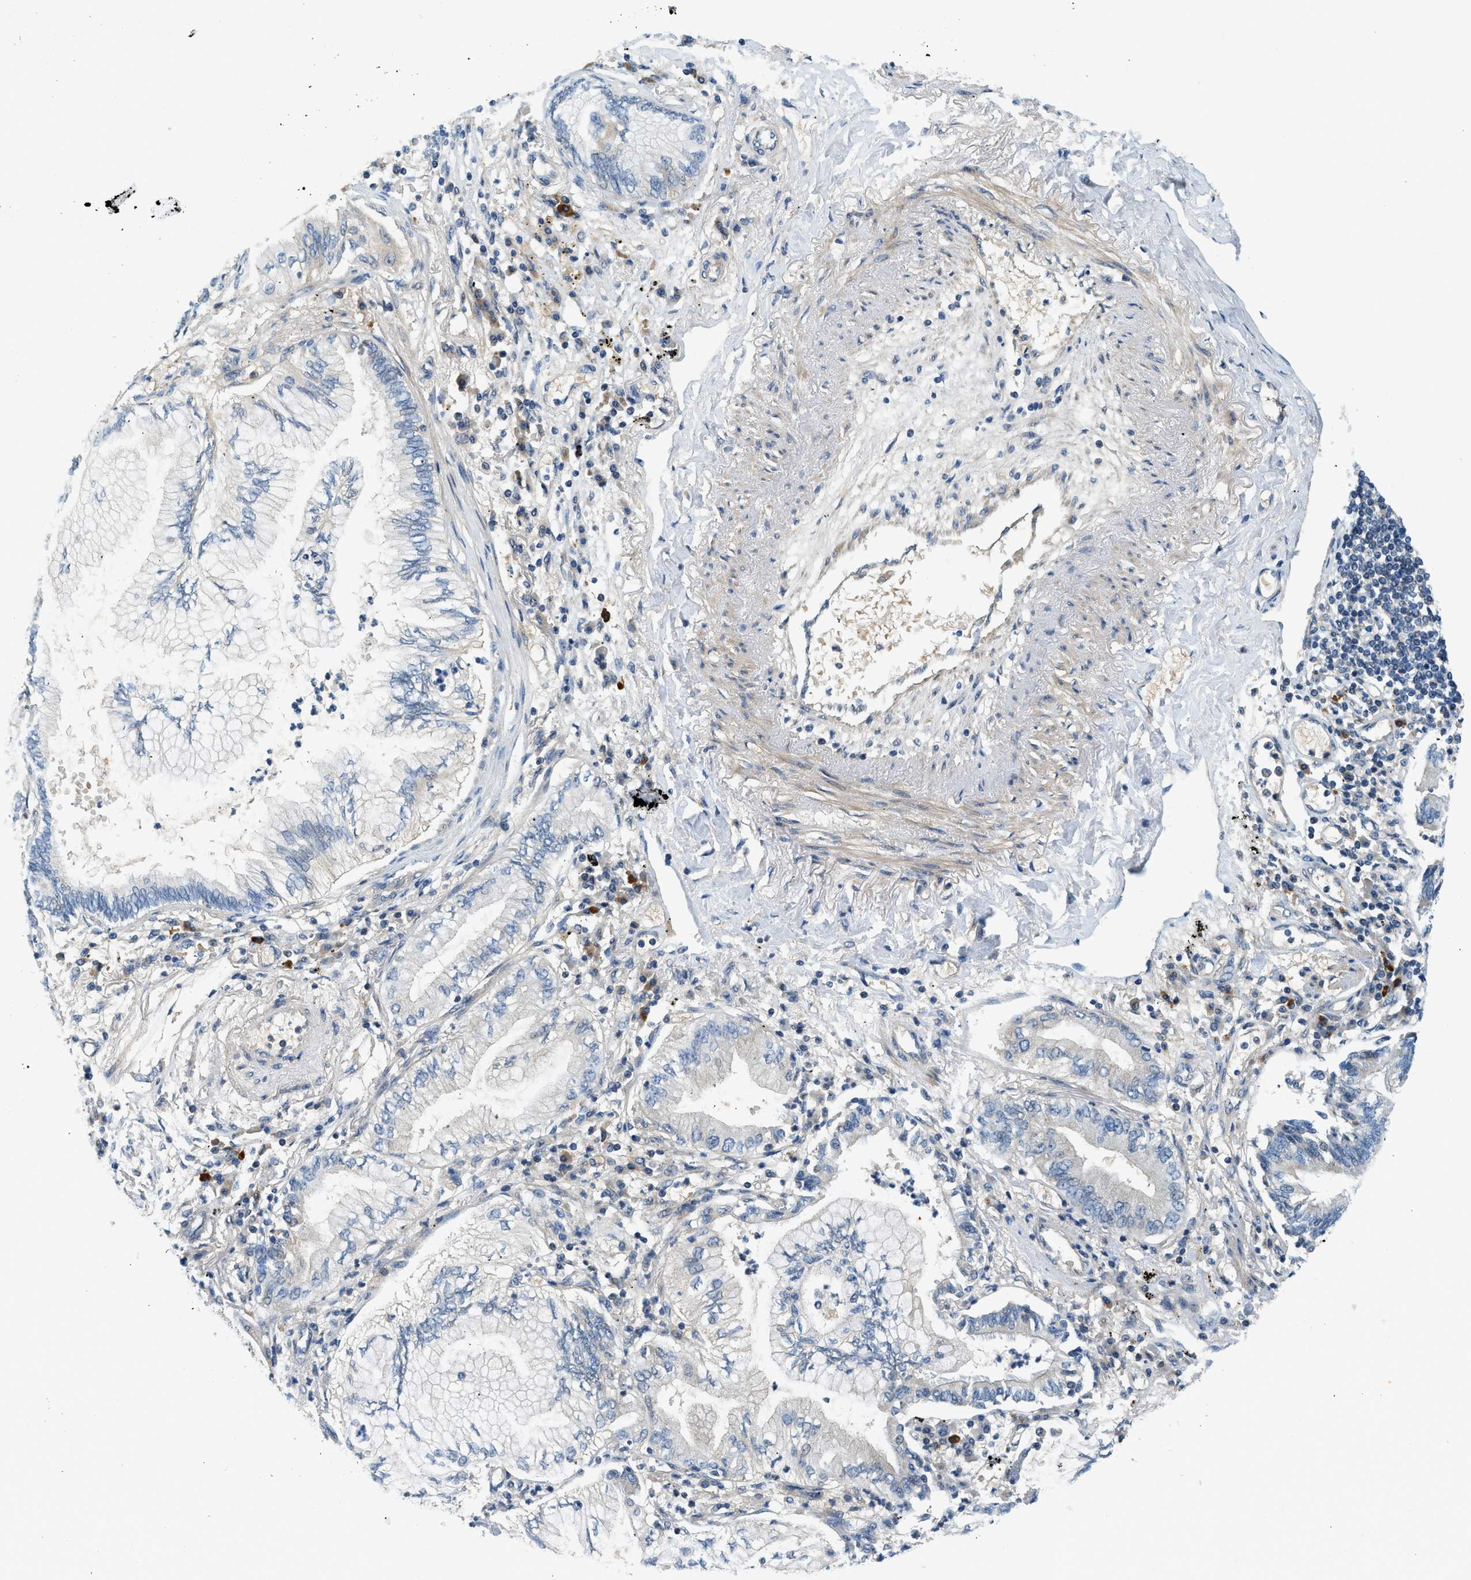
{"staining": {"intensity": "negative", "quantity": "none", "location": "none"}, "tissue": "lung cancer", "cell_type": "Tumor cells", "image_type": "cancer", "snomed": [{"axis": "morphology", "description": "Normal tissue, NOS"}, {"axis": "morphology", "description": "Adenocarcinoma, NOS"}, {"axis": "topography", "description": "Bronchus"}, {"axis": "topography", "description": "Lung"}], "caption": "An immunohistochemistry photomicrograph of adenocarcinoma (lung) is shown. There is no staining in tumor cells of adenocarcinoma (lung). (Stains: DAB (3,3'-diaminobenzidine) IHC with hematoxylin counter stain, Microscopy: brightfield microscopy at high magnification).", "gene": "KCNK1", "patient": {"sex": "female", "age": 70}}